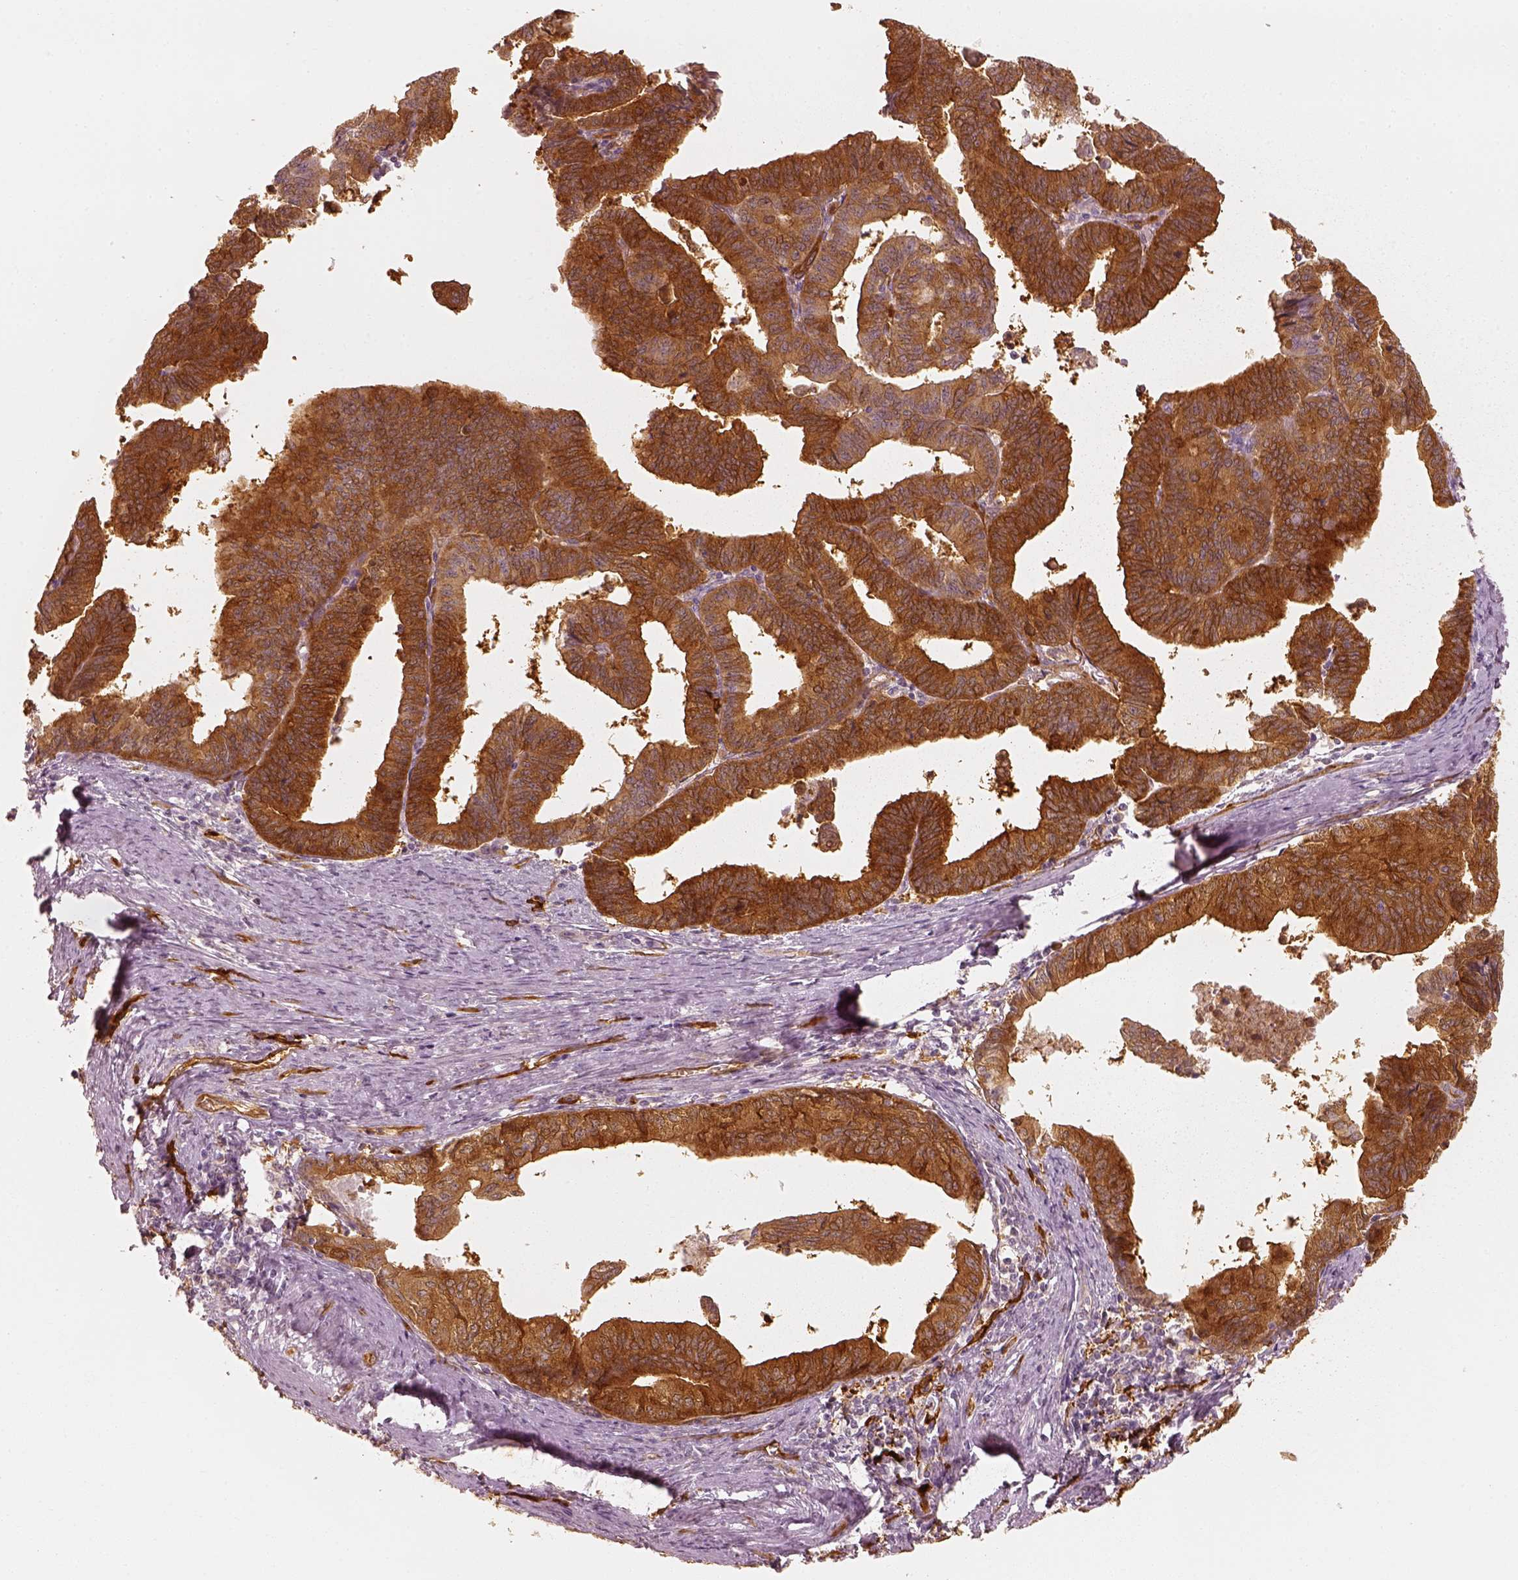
{"staining": {"intensity": "strong", "quantity": ">75%", "location": "cytoplasmic/membranous"}, "tissue": "endometrial cancer", "cell_type": "Tumor cells", "image_type": "cancer", "snomed": [{"axis": "morphology", "description": "Adenocarcinoma, NOS"}, {"axis": "topography", "description": "Endometrium"}], "caption": "DAB (3,3'-diaminobenzidine) immunohistochemical staining of endometrial adenocarcinoma exhibits strong cytoplasmic/membranous protein staining in about >75% of tumor cells.", "gene": "FSCN1", "patient": {"sex": "female", "age": 65}}